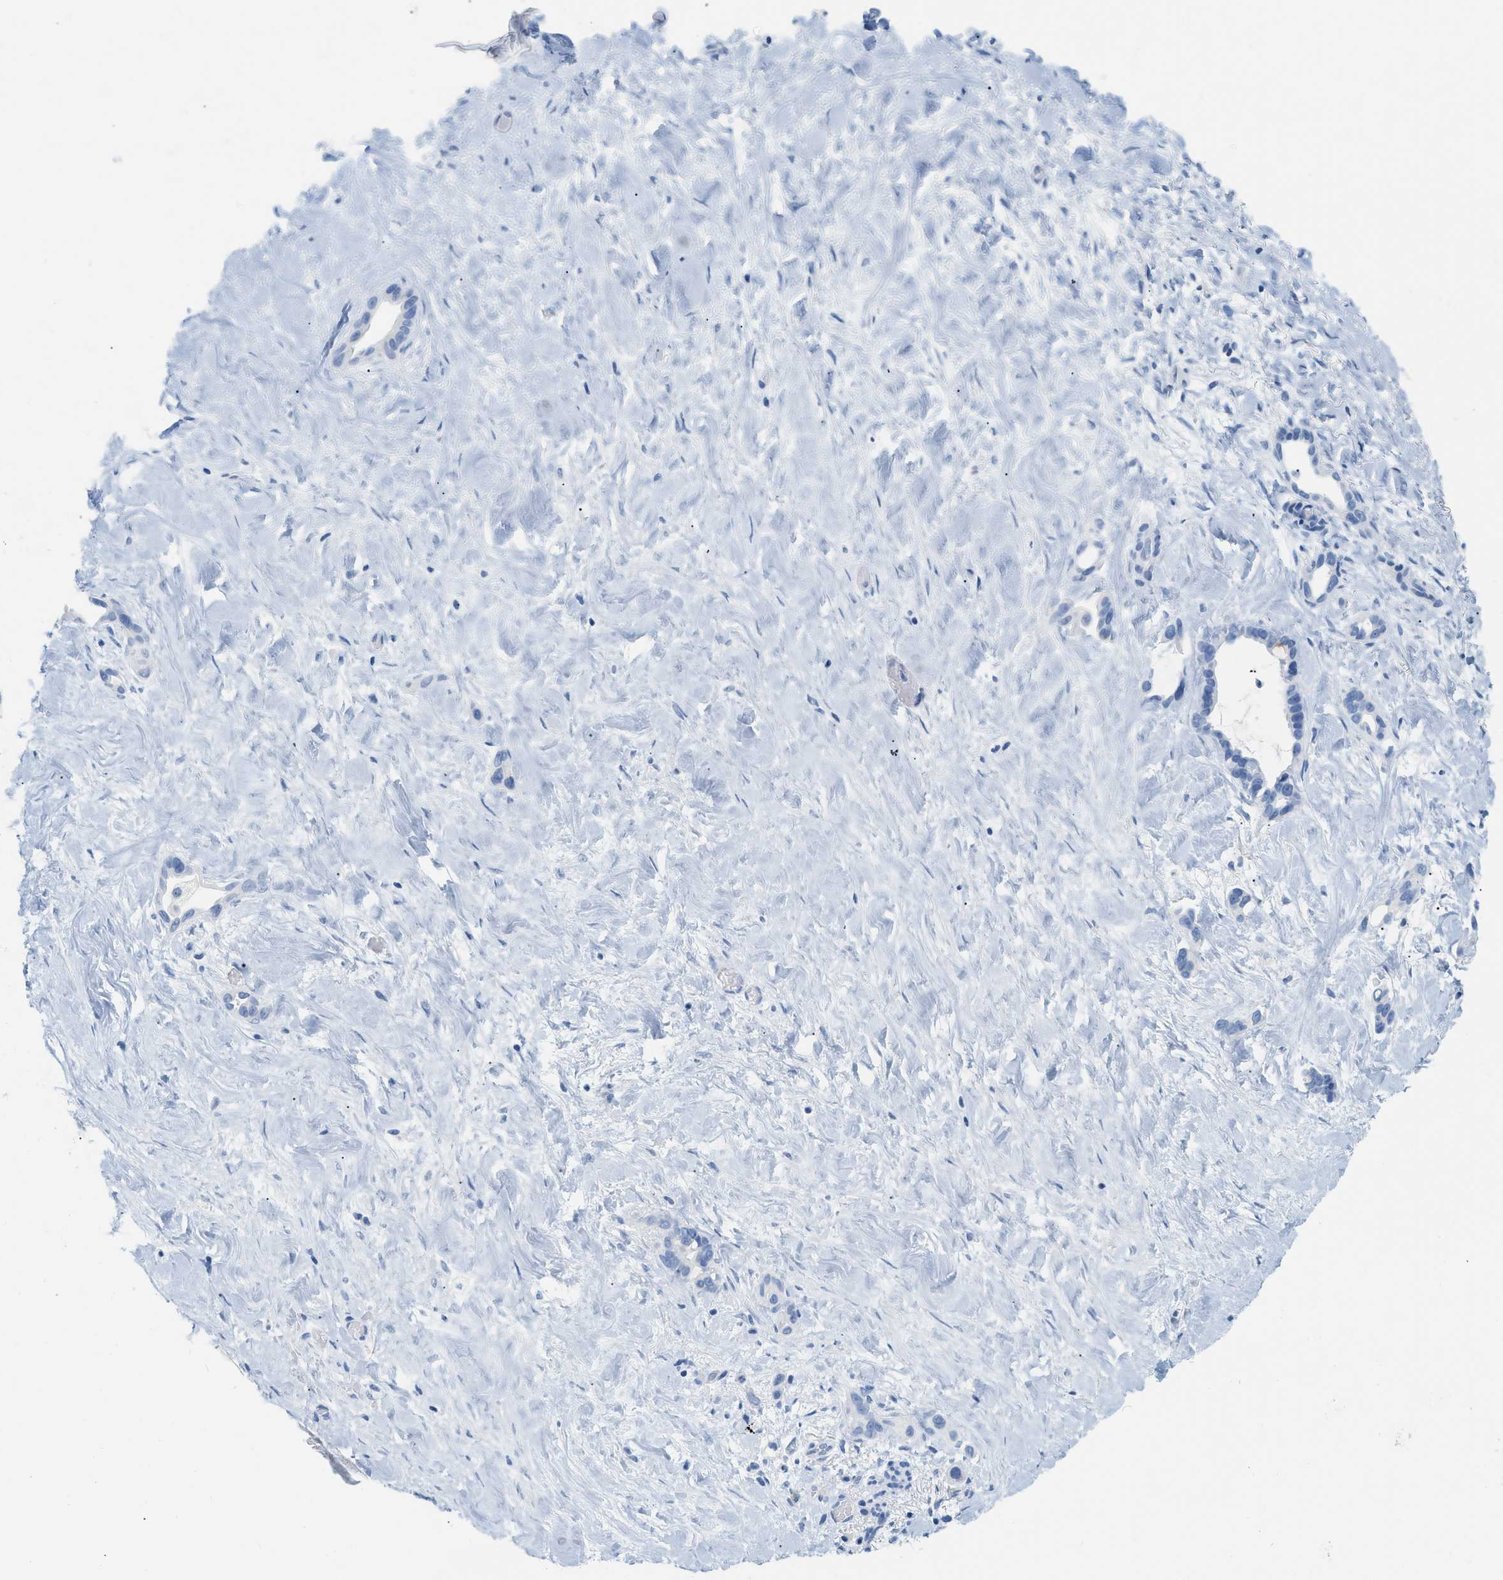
{"staining": {"intensity": "negative", "quantity": "none", "location": "none"}, "tissue": "liver cancer", "cell_type": "Tumor cells", "image_type": "cancer", "snomed": [{"axis": "morphology", "description": "Cholangiocarcinoma"}, {"axis": "topography", "description": "Liver"}], "caption": "An IHC image of liver cancer is shown. There is no staining in tumor cells of liver cancer.", "gene": "PAPPA", "patient": {"sex": "female", "age": 65}}